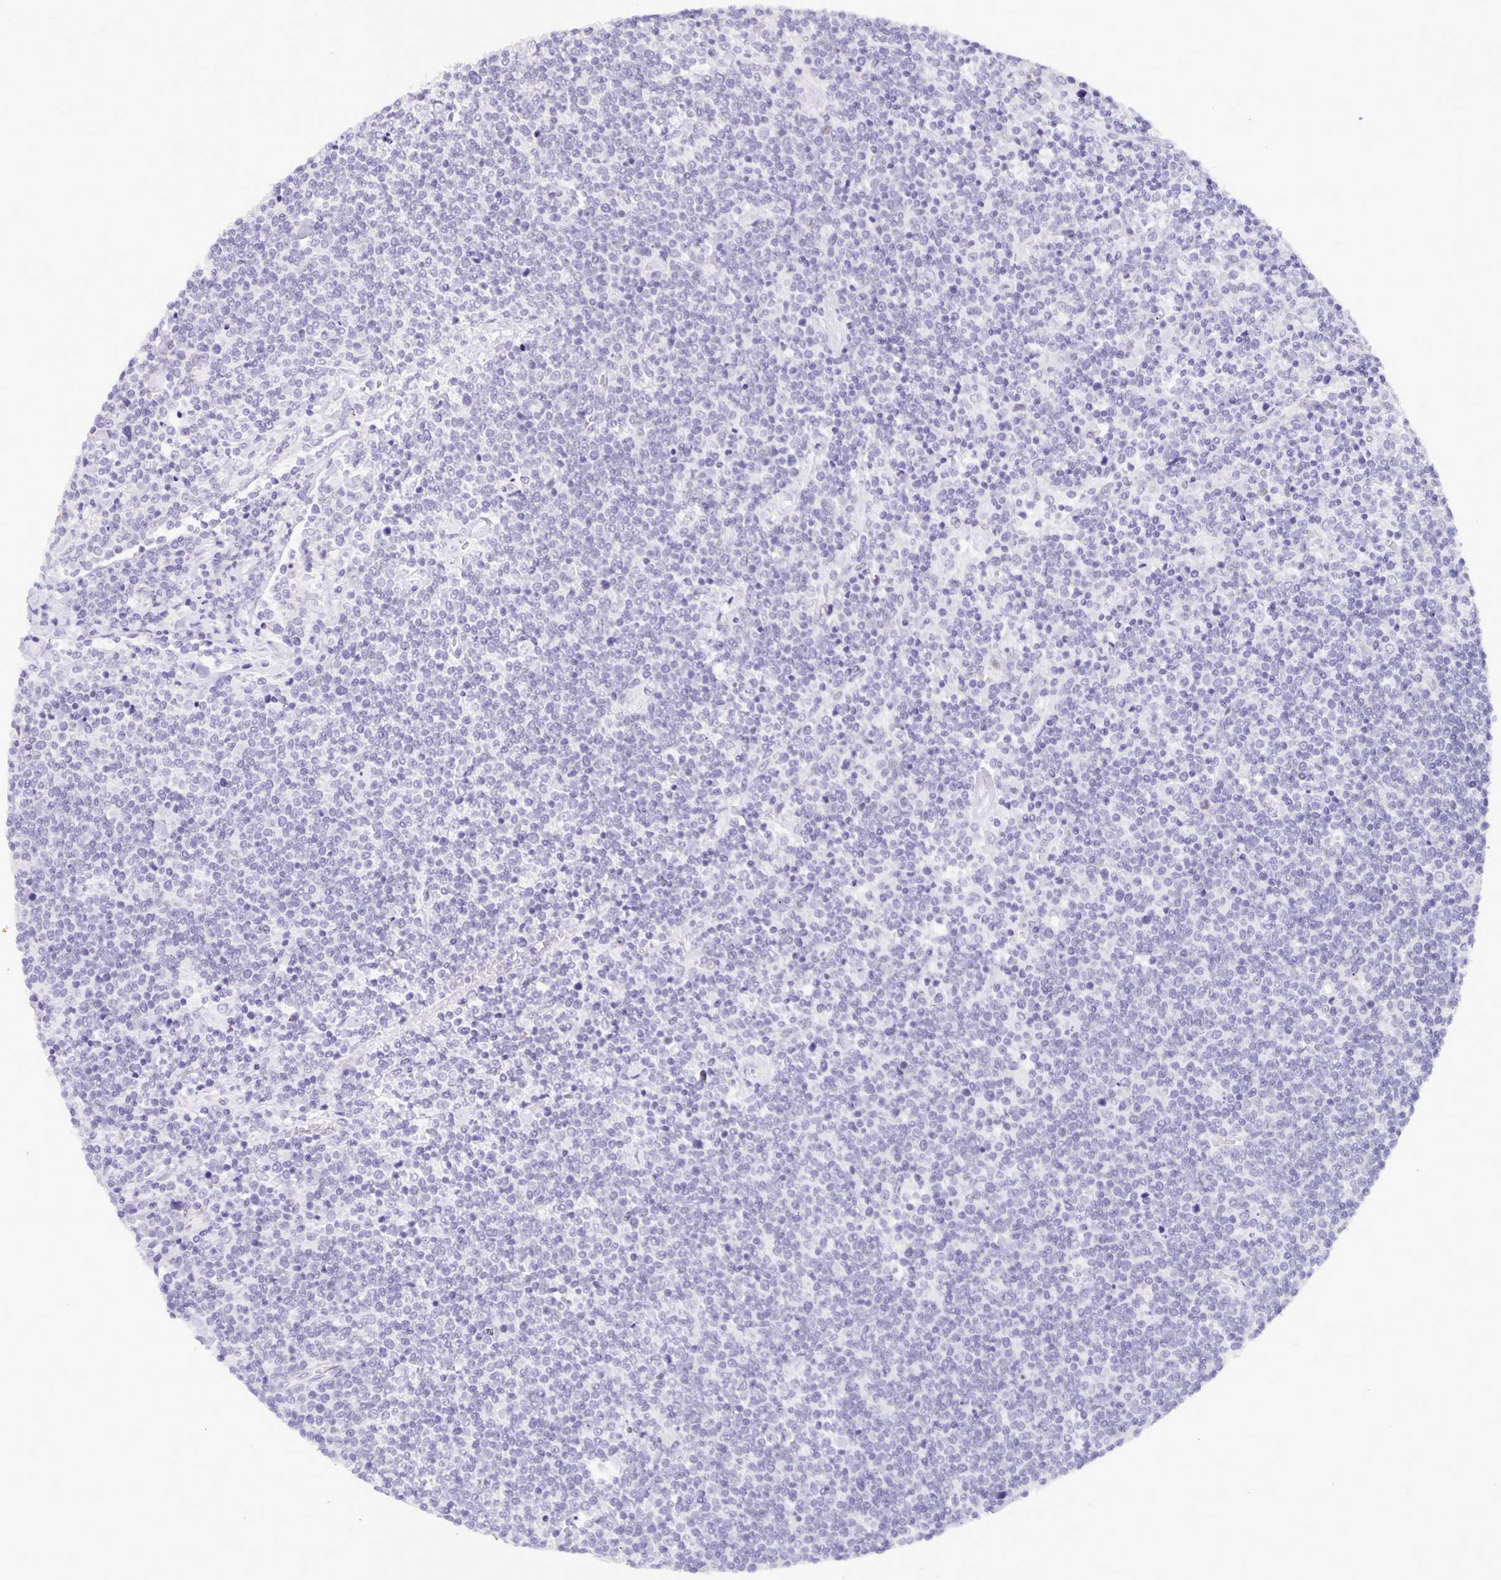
{"staining": {"intensity": "negative", "quantity": "none", "location": "none"}, "tissue": "lymphoma", "cell_type": "Tumor cells", "image_type": "cancer", "snomed": [{"axis": "morphology", "description": "Malignant lymphoma, non-Hodgkin's type, High grade"}, {"axis": "topography", "description": "Lymph node"}], "caption": "Tumor cells are negative for brown protein staining in malignant lymphoma, non-Hodgkin's type (high-grade).", "gene": "FOSL2", "patient": {"sex": "male", "age": 61}}